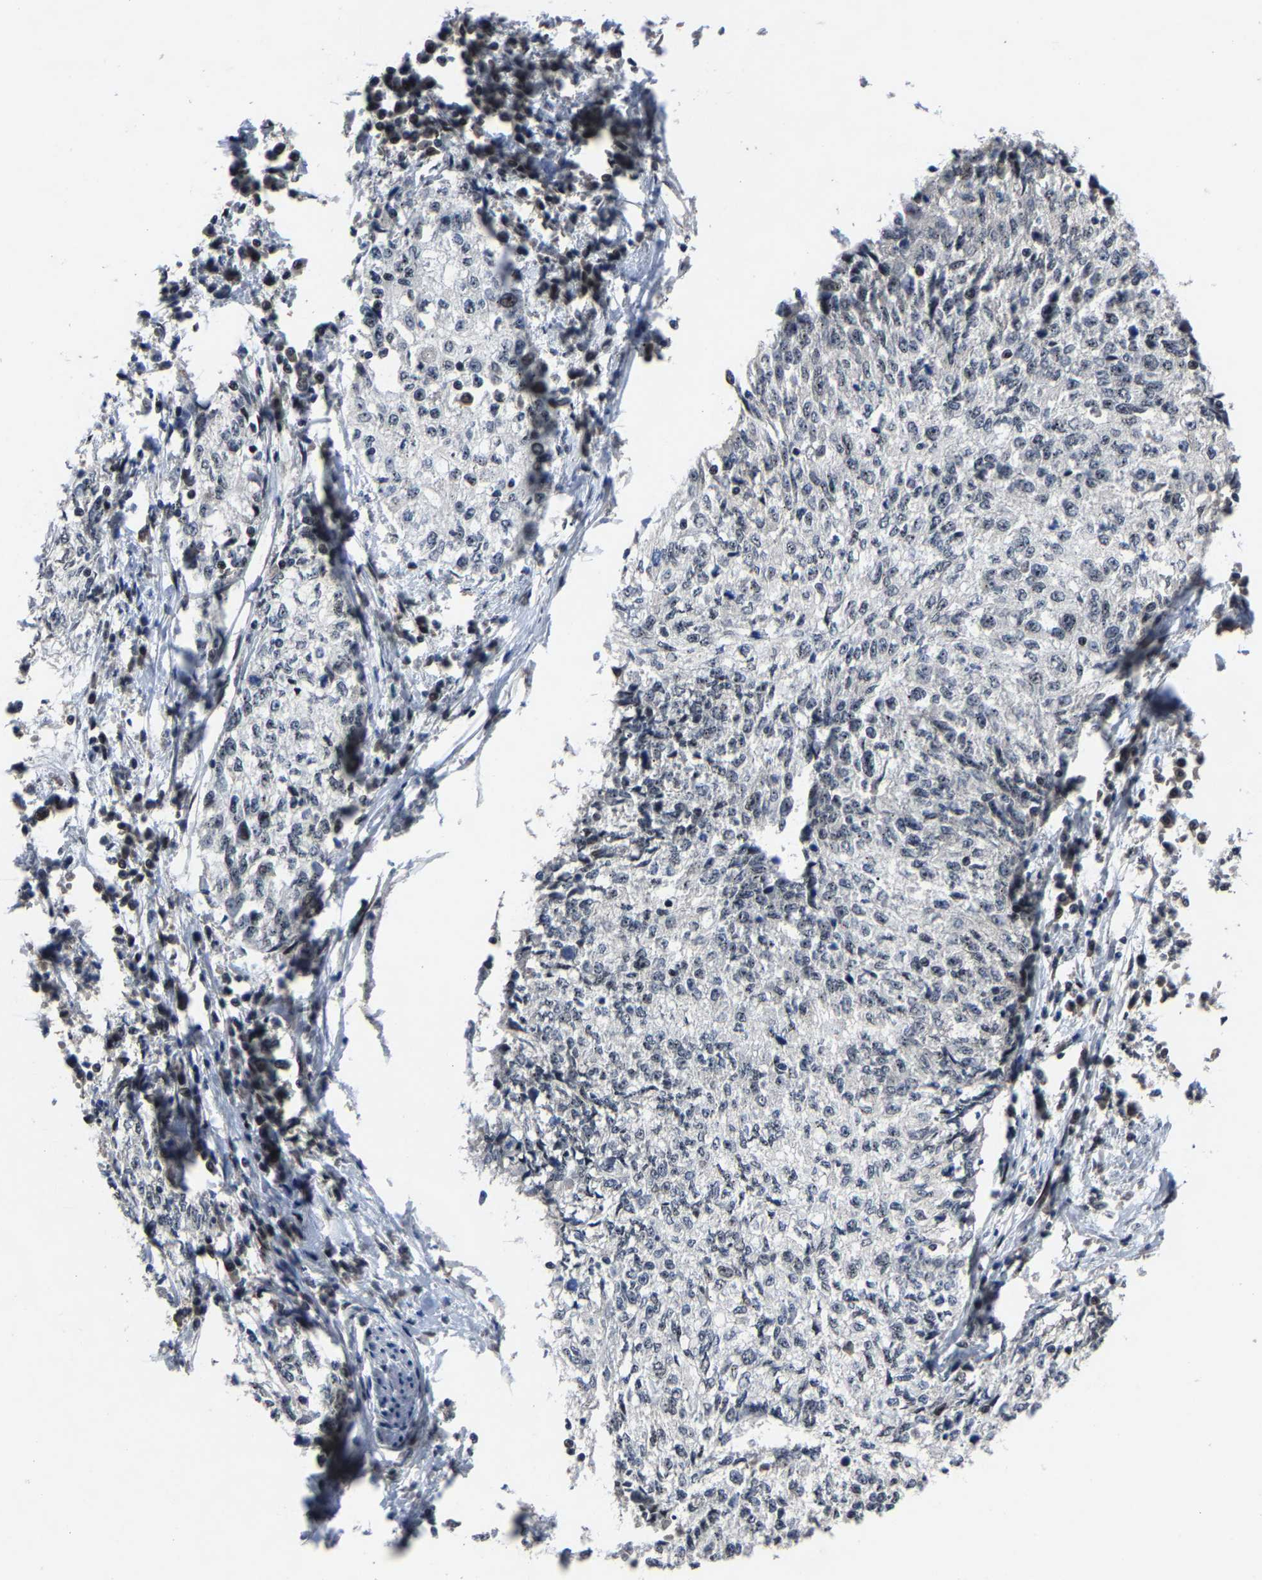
{"staining": {"intensity": "negative", "quantity": "none", "location": "none"}, "tissue": "cervical cancer", "cell_type": "Tumor cells", "image_type": "cancer", "snomed": [{"axis": "morphology", "description": "Squamous cell carcinoma, NOS"}, {"axis": "topography", "description": "Cervix"}], "caption": "DAB immunohistochemical staining of human cervical squamous cell carcinoma exhibits no significant expression in tumor cells.", "gene": "LSM8", "patient": {"sex": "female", "age": 57}}